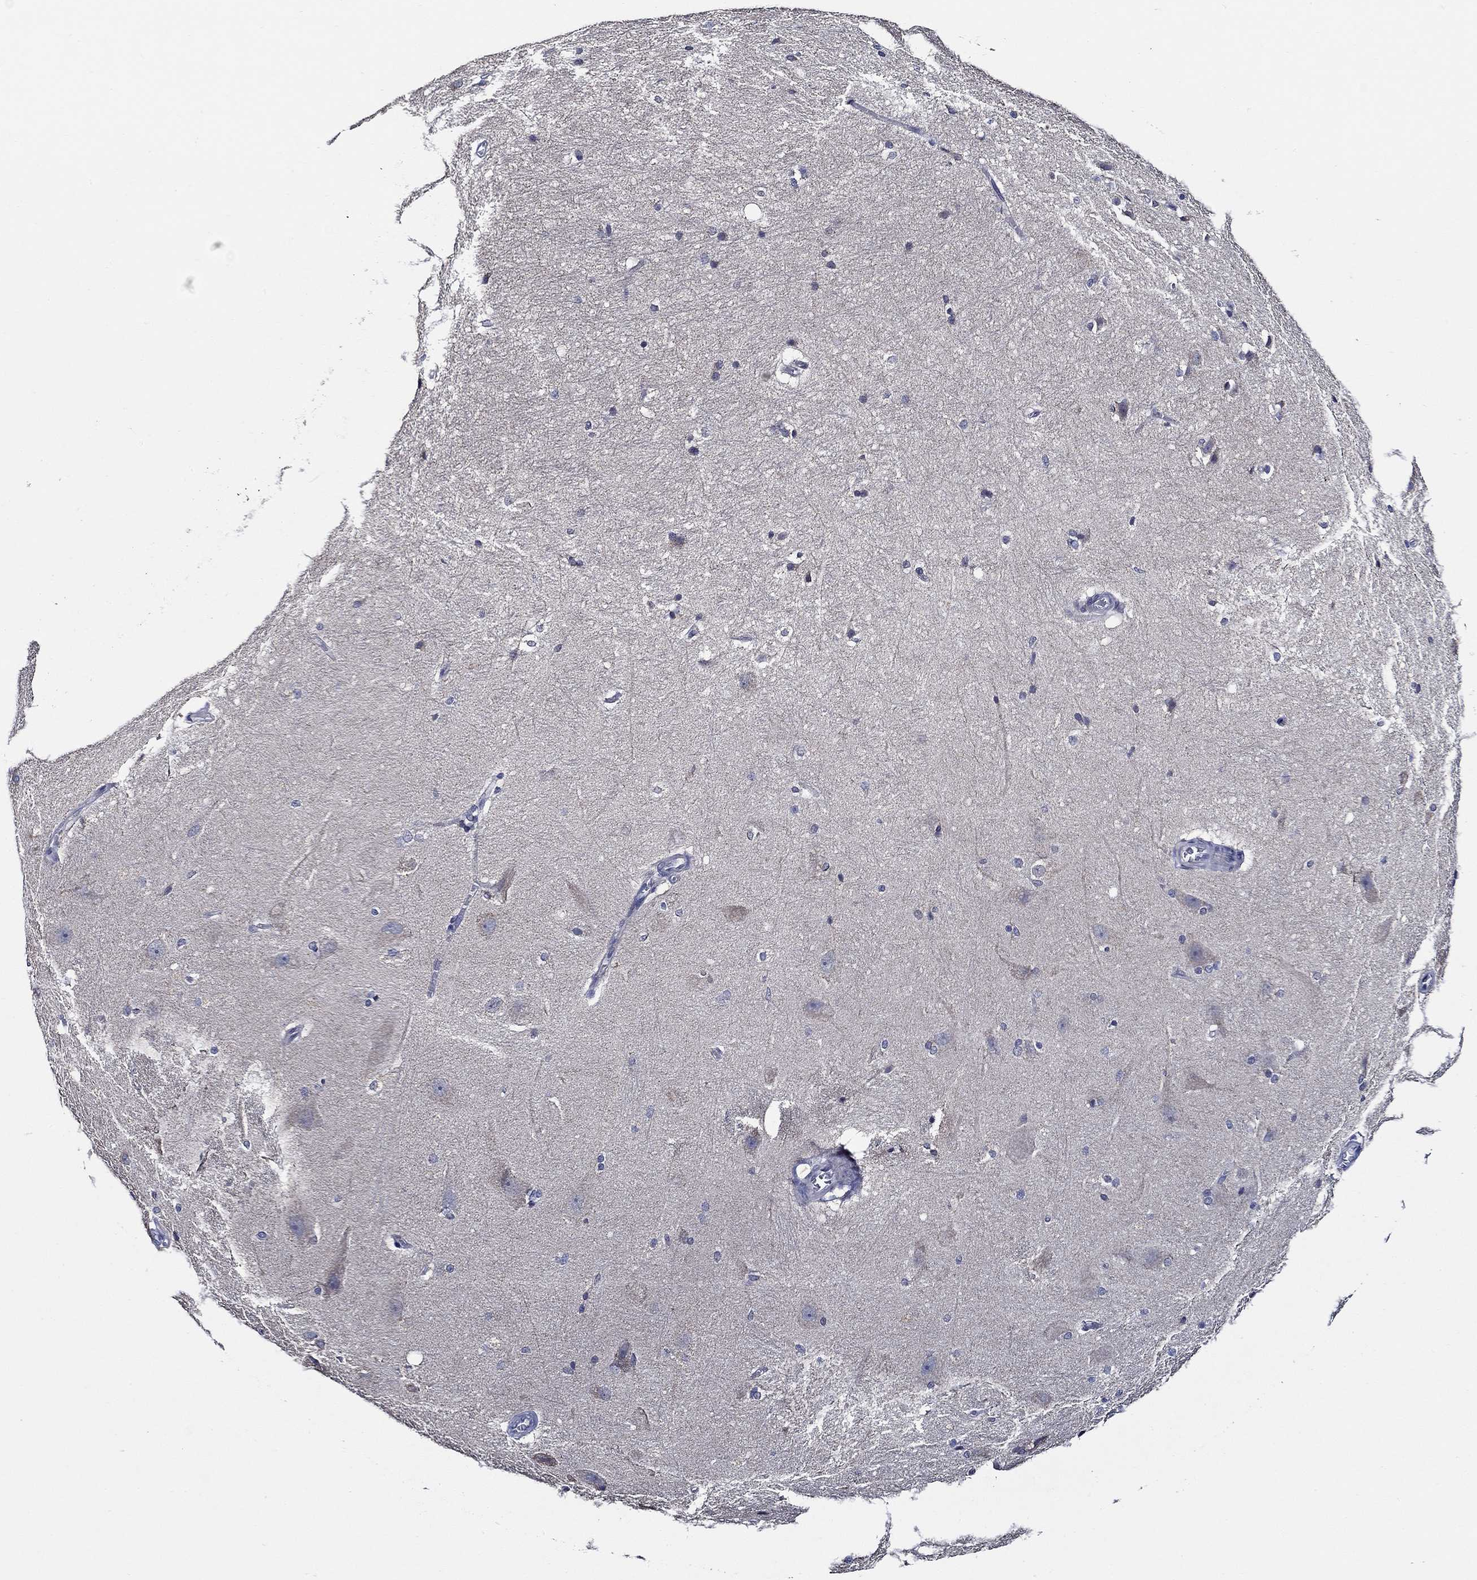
{"staining": {"intensity": "negative", "quantity": "none", "location": "none"}, "tissue": "hippocampus", "cell_type": "Glial cells", "image_type": "normal", "snomed": [{"axis": "morphology", "description": "Normal tissue, NOS"}, {"axis": "topography", "description": "Cerebral cortex"}, {"axis": "topography", "description": "Hippocampus"}], "caption": "This is an IHC photomicrograph of unremarkable hippocampus. There is no positivity in glial cells.", "gene": "WDR53", "patient": {"sex": "female", "age": 19}}